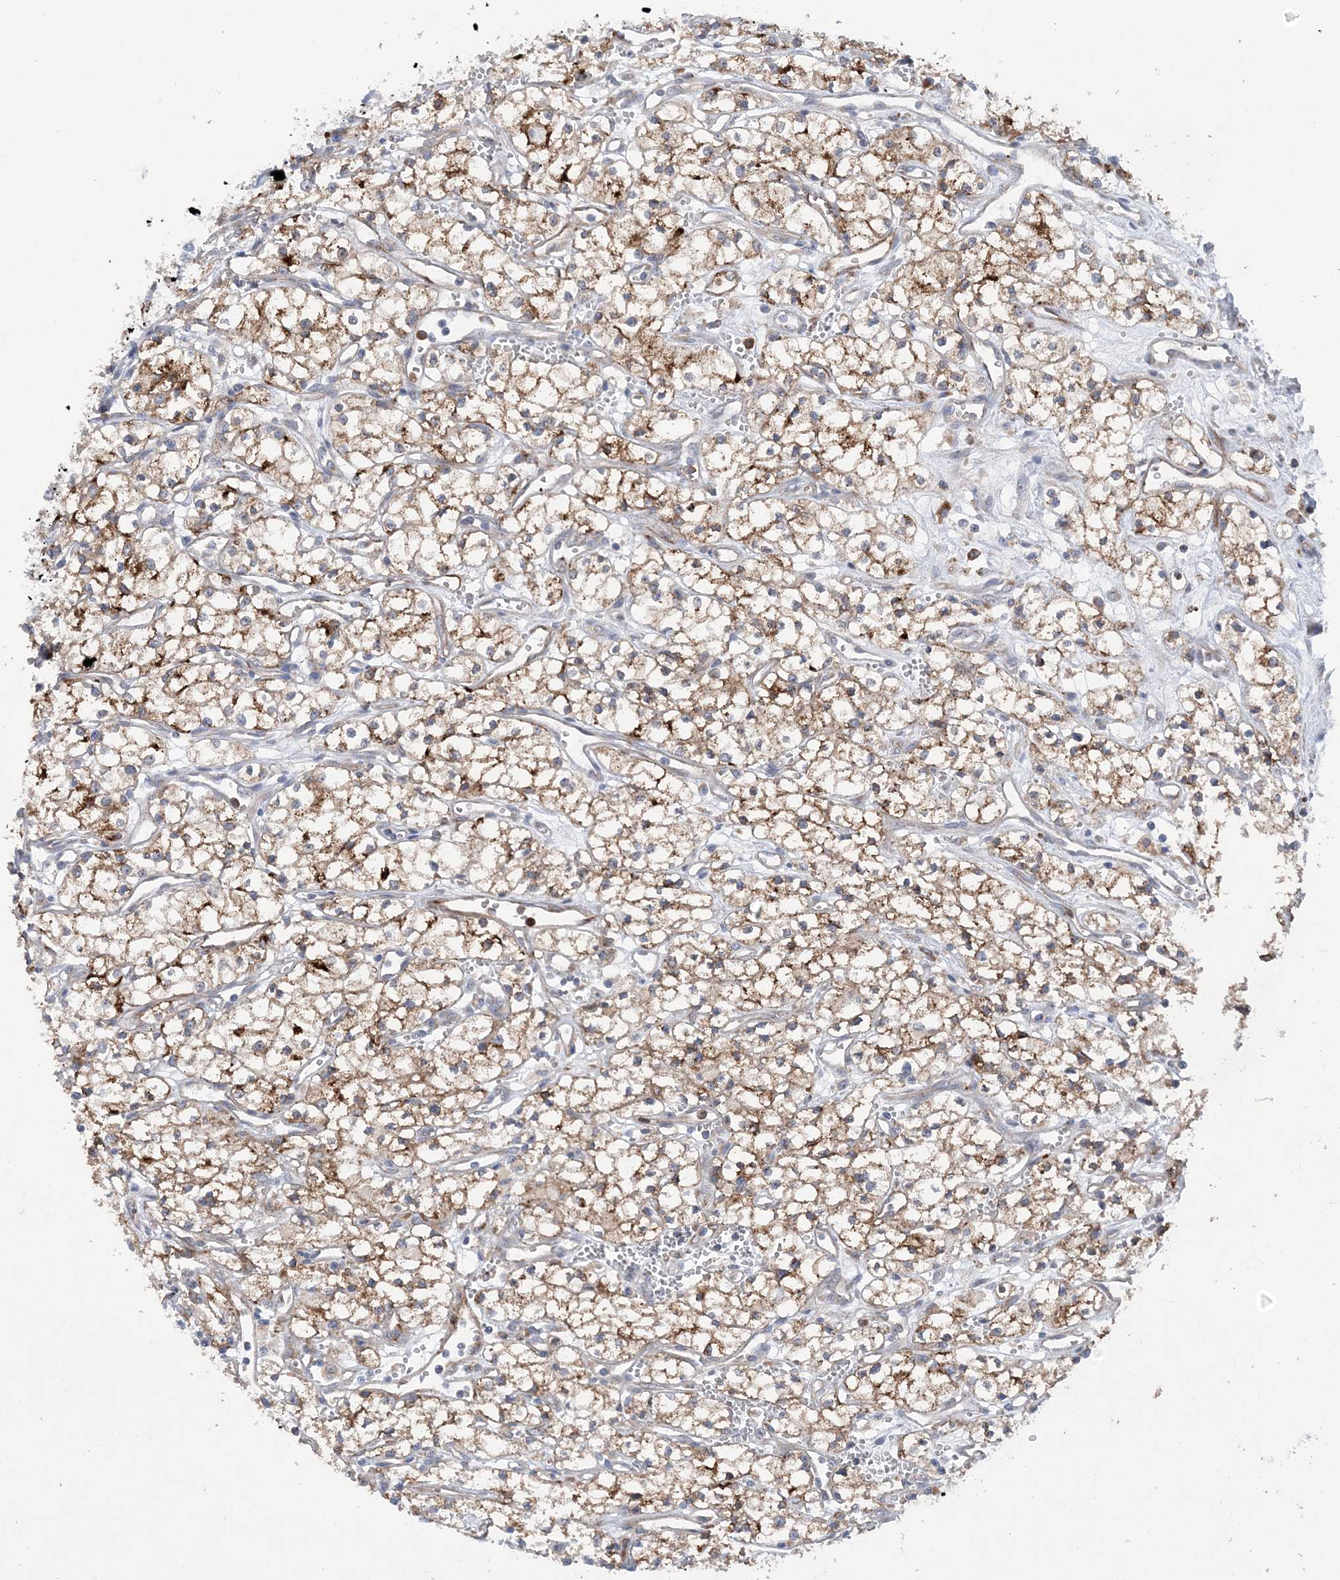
{"staining": {"intensity": "moderate", "quantity": ">75%", "location": "cytoplasmic/membranous"}, "tissue": "renal cancer", "cell_type": "Tumor cells", "image_type": "cancer", "snomed": [{"axis": "morphology", "description": "Adenocarcinoma, NOS"}, {"axis": "topography", "description": "Kidney"}], "caption": "Protein analysis of renal cancer tissue shows moderate cytoplasmic/membranous expression in approximately >75% of tumor cells.", "gene": "PTTG1IP", "patient": {"sex": "male", "age": 59}}